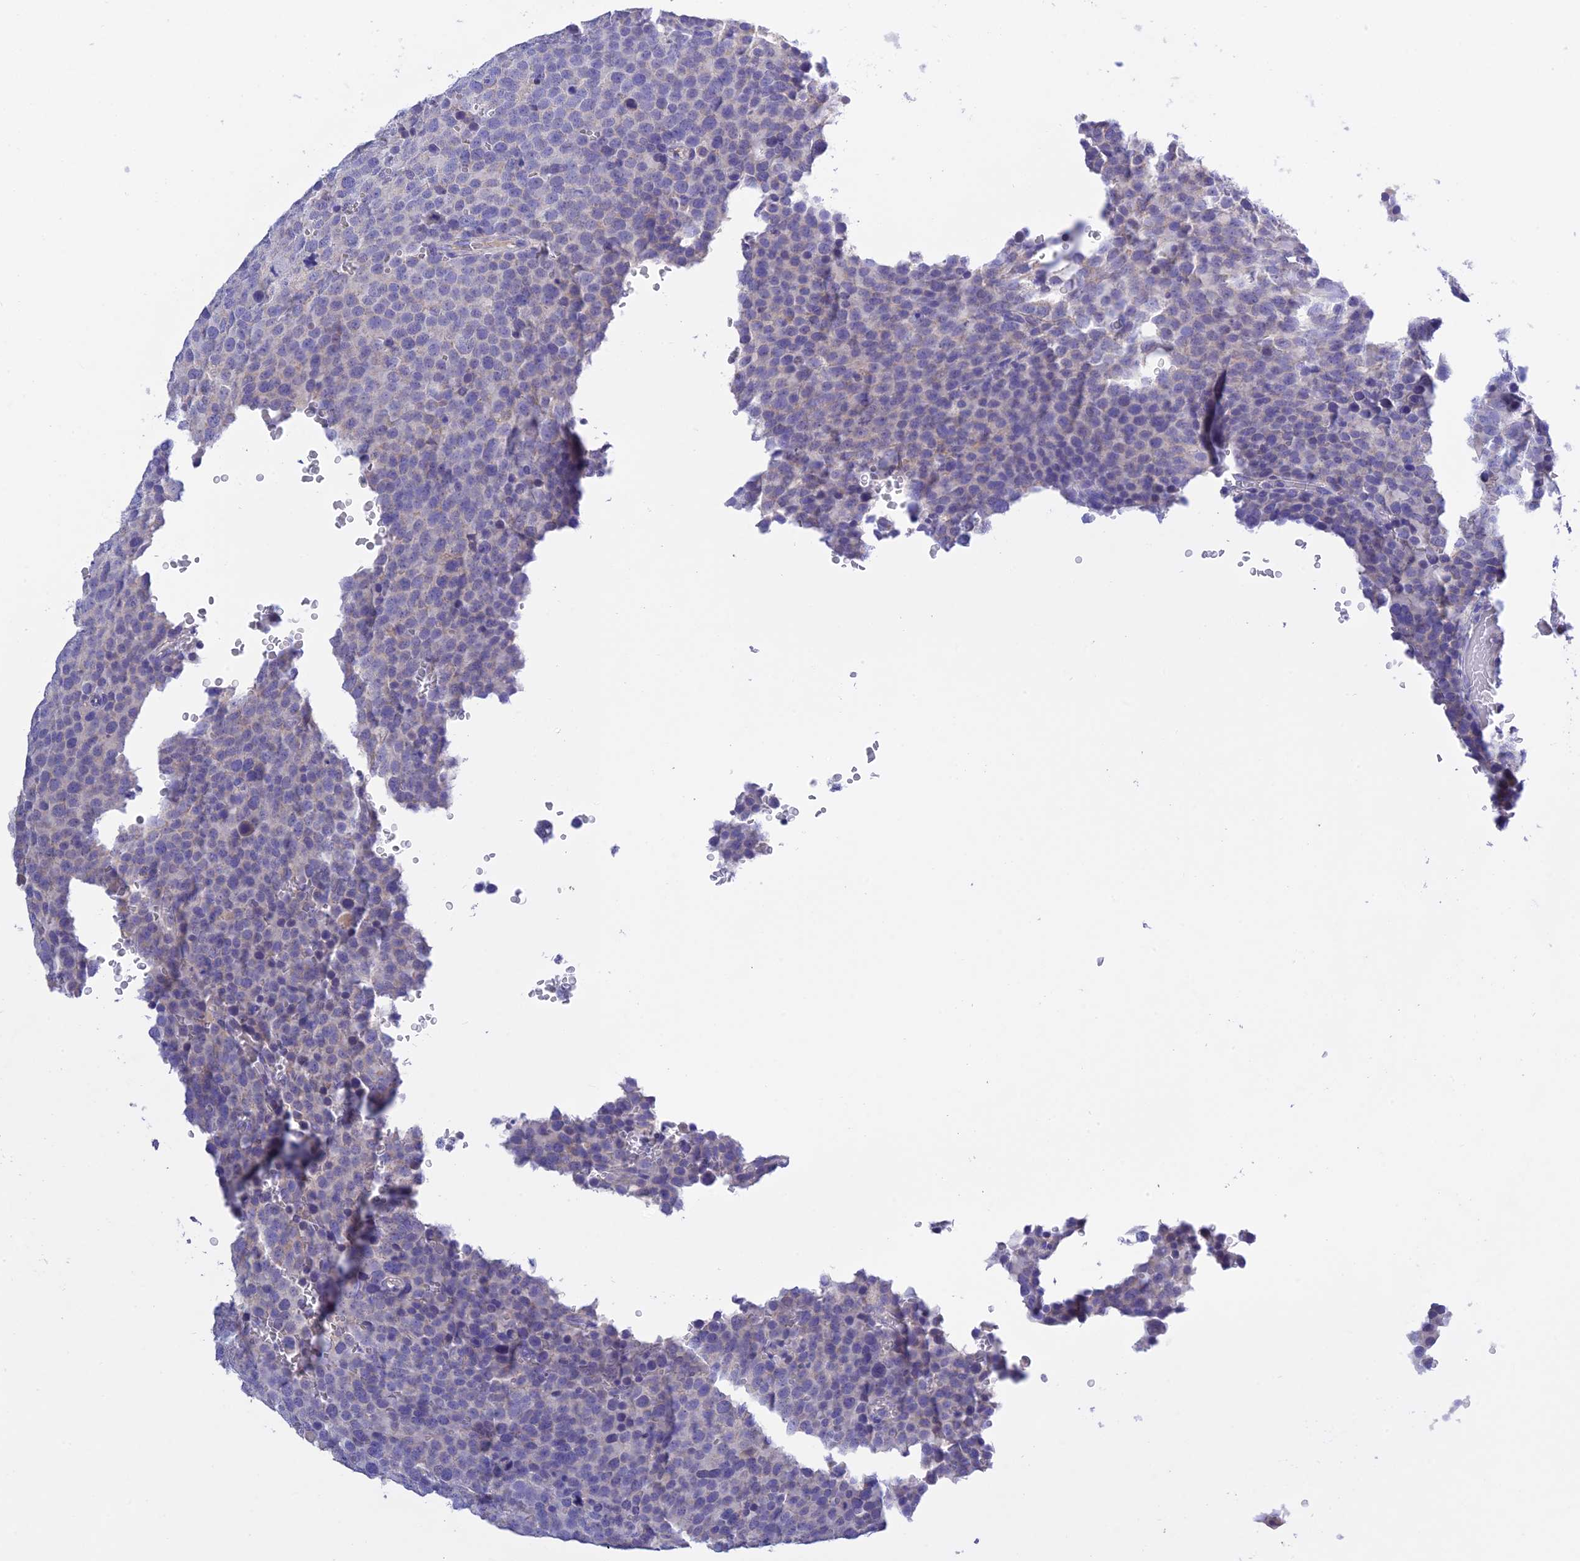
{"staining": {"intensity": "negative", "quantity": "none", "location": "none"}, "tissue": "testis cancer", "cell_type": "Tumor cells", "image_type": "cancer", "snomed": [{"axis": "morphology", "description": "Seminoma, NOS"}, {"axis": "topography", "description": "Testis"}], "caption": "This is an immunohistochemistry (IHC) image of testis cancer (seminoma). There is no expression in tumor cells.", "gene": "MS4A5", "patient": {"sex": "male", "age": 71}}